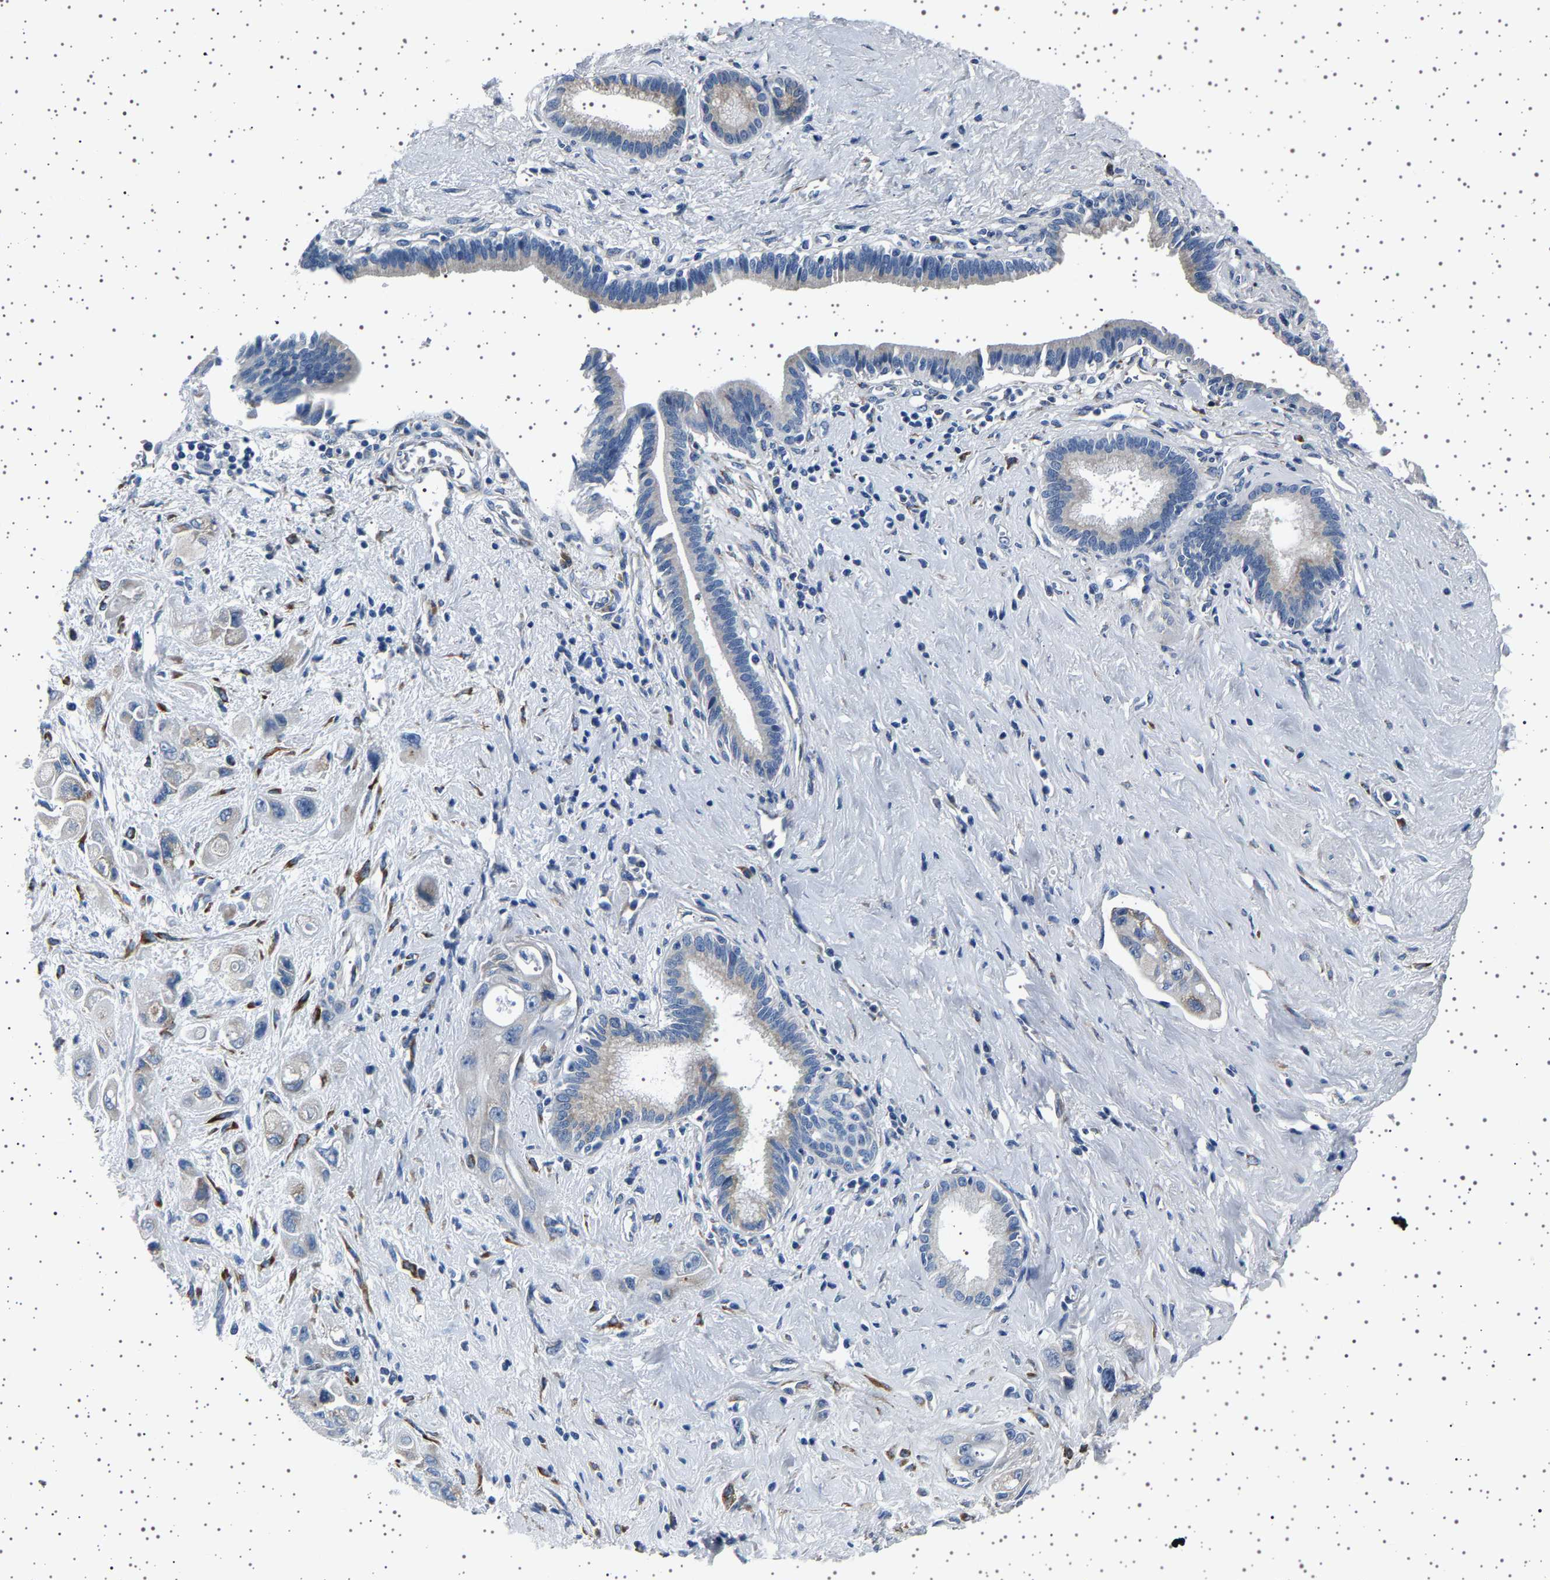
{"staining": {"intensity": "weak", "quantity": "<25%", "location": "cytoplasmic/membranous"}, "tissue": "pancreatic cancer", "cell_type": "Tumor cells", "image_type": "cancer", "snomed": [{"axis": "morphology", "description": "Adenocarcinoma, NOS"}, {"axis": "topography", "description": "Pancreas"}], "caption": "Histopathology image shows no protein expression in tumor cells of pancreatic cancer tissue.", "gene": "FTCD", "patient": {"sex": "female", "age": 66}}